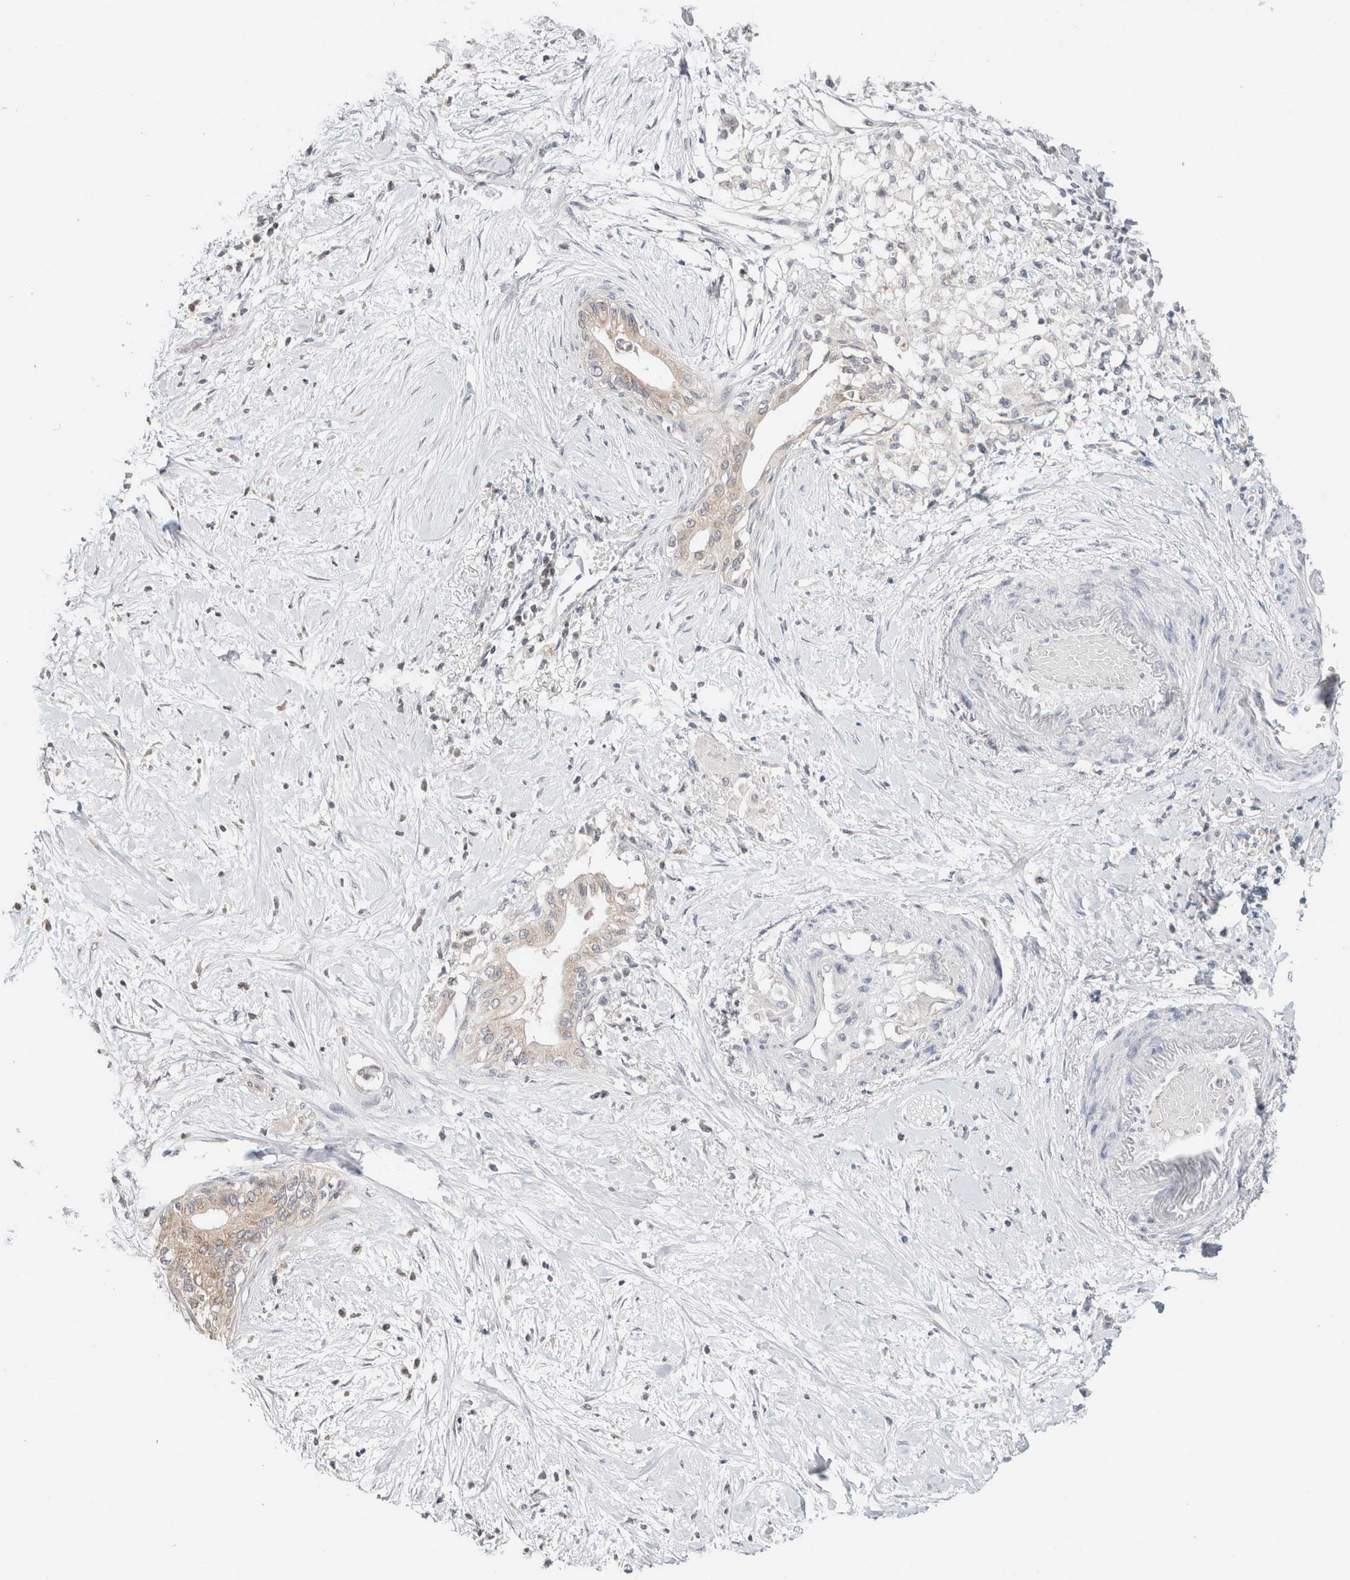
{"staining": {"intensity": "weak", "quantity": "<25%", "location": "cytoplasmic/membranous"}, "tissue": "pancreatic cancer", "cell_type": "Tumor cells", "image_type": "cancer", "snomed": [{"axis": "morphology", "description": "Normal tissue, NOS"}, {"axis": "morphology", "description": "Adenocarcinoma, NOS"}, {"axis": "topography", "description": "Pancreas"}, {"axis": "topography", "description": "Duodenum"}], "caption": "This is an immunohistochemistry image of pancreatic adenocarcinoma. There is no positivity in tumor cells.", "gene": "CRAT", "patient": {"sex": "female", "age": 60}}